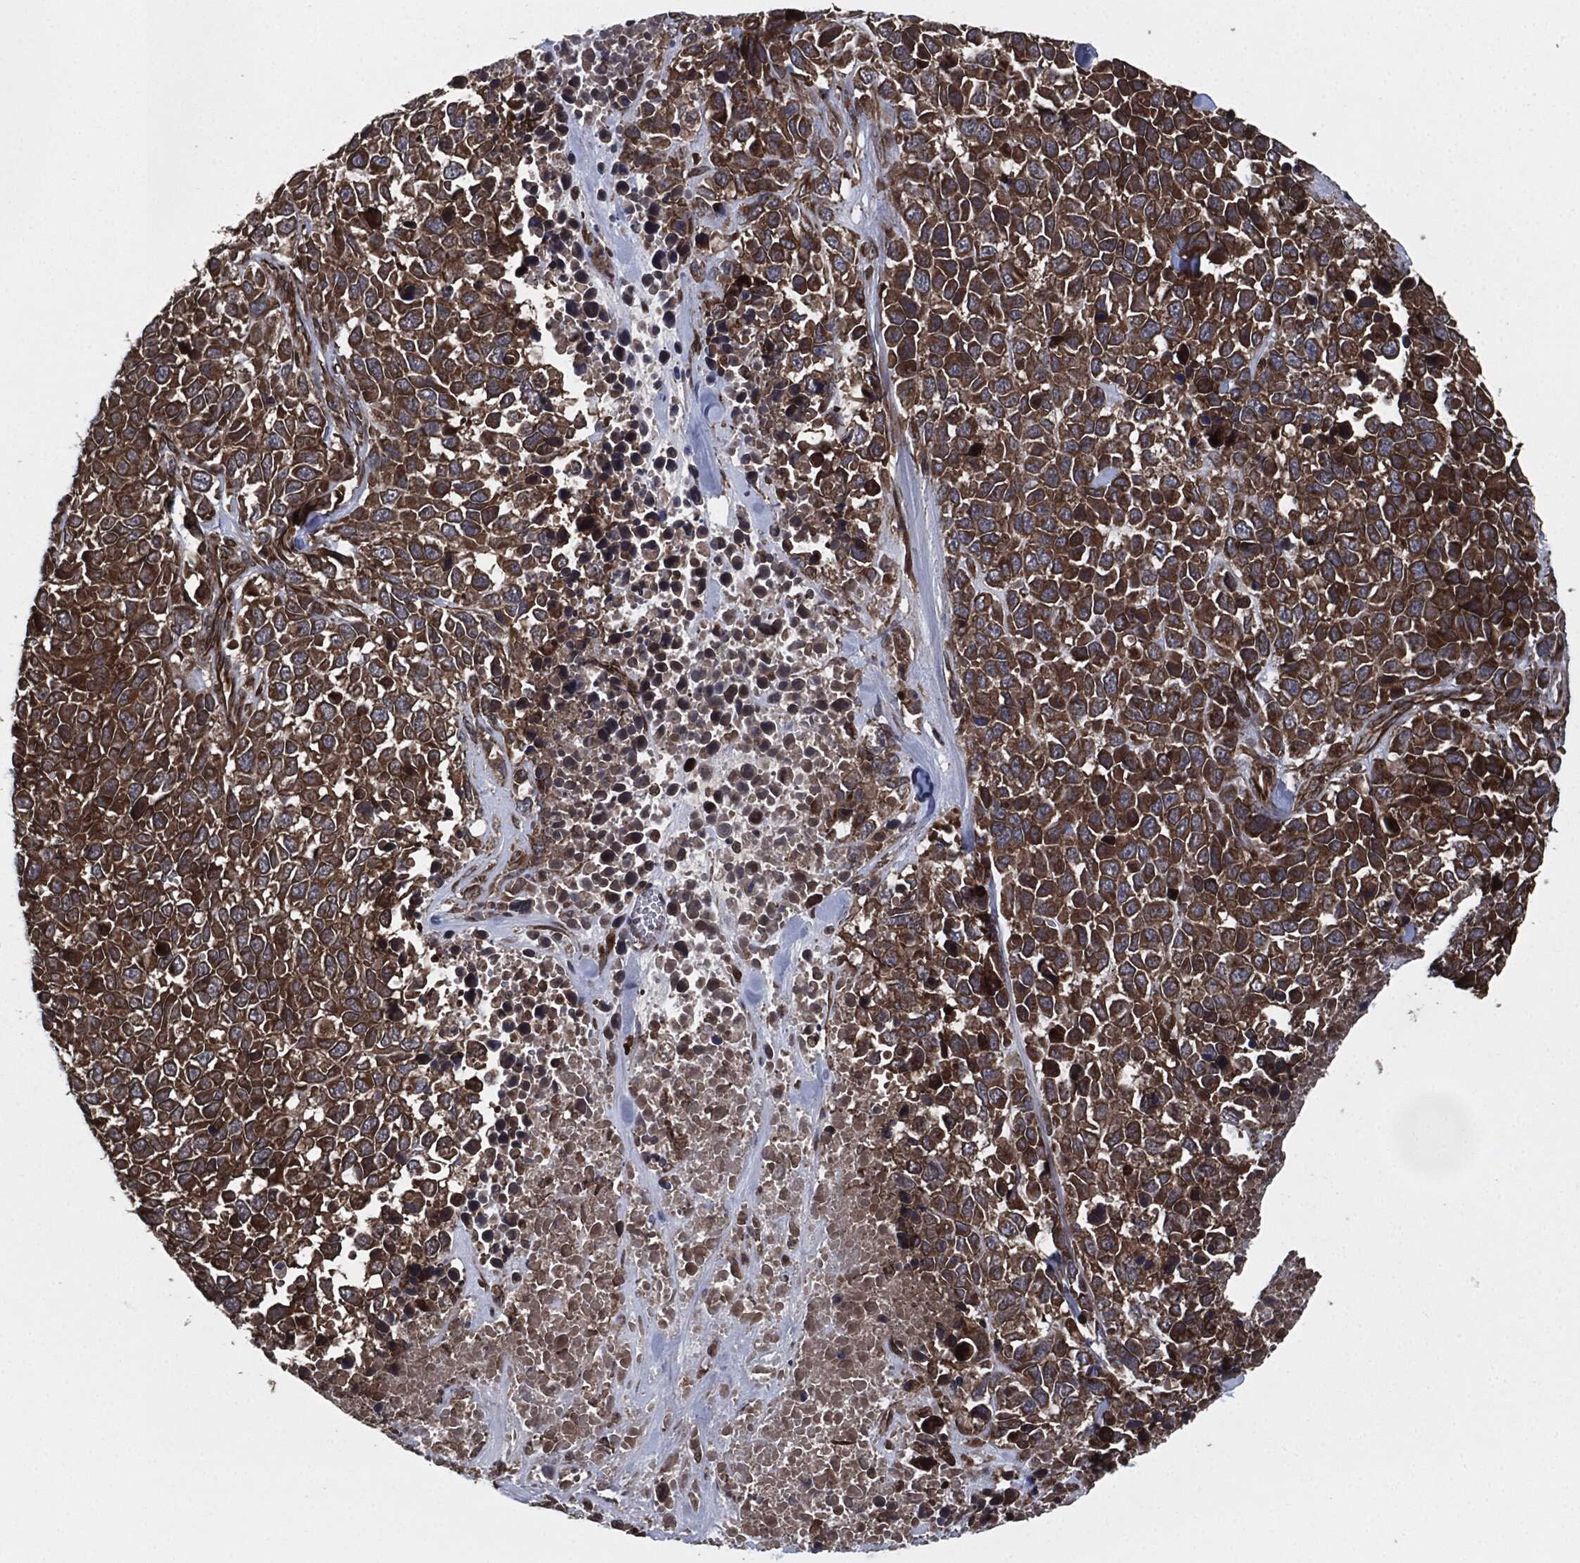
{"staining": {"intensity": "strong", "quantity": ">75%", "location": "cytoplasmic/membranous"}, "tissue": "melanoma", "cell_type": "Tumor cells", "image_type": "cancer", "snomed": [{"axis": "morphology", "description": "Malignant melanoma, Metastatic site"}, {"axis": "topography", "description": "Skin"}], "caption": "This photomicrograph displays immunohistochemistry staining of human melanoma, with high strong cytoplasmic/membranous expression in approximately >75% of tumor cells.", "gene": "RAP1GDS1", "patient": {"sex": "male", "age": 84}}